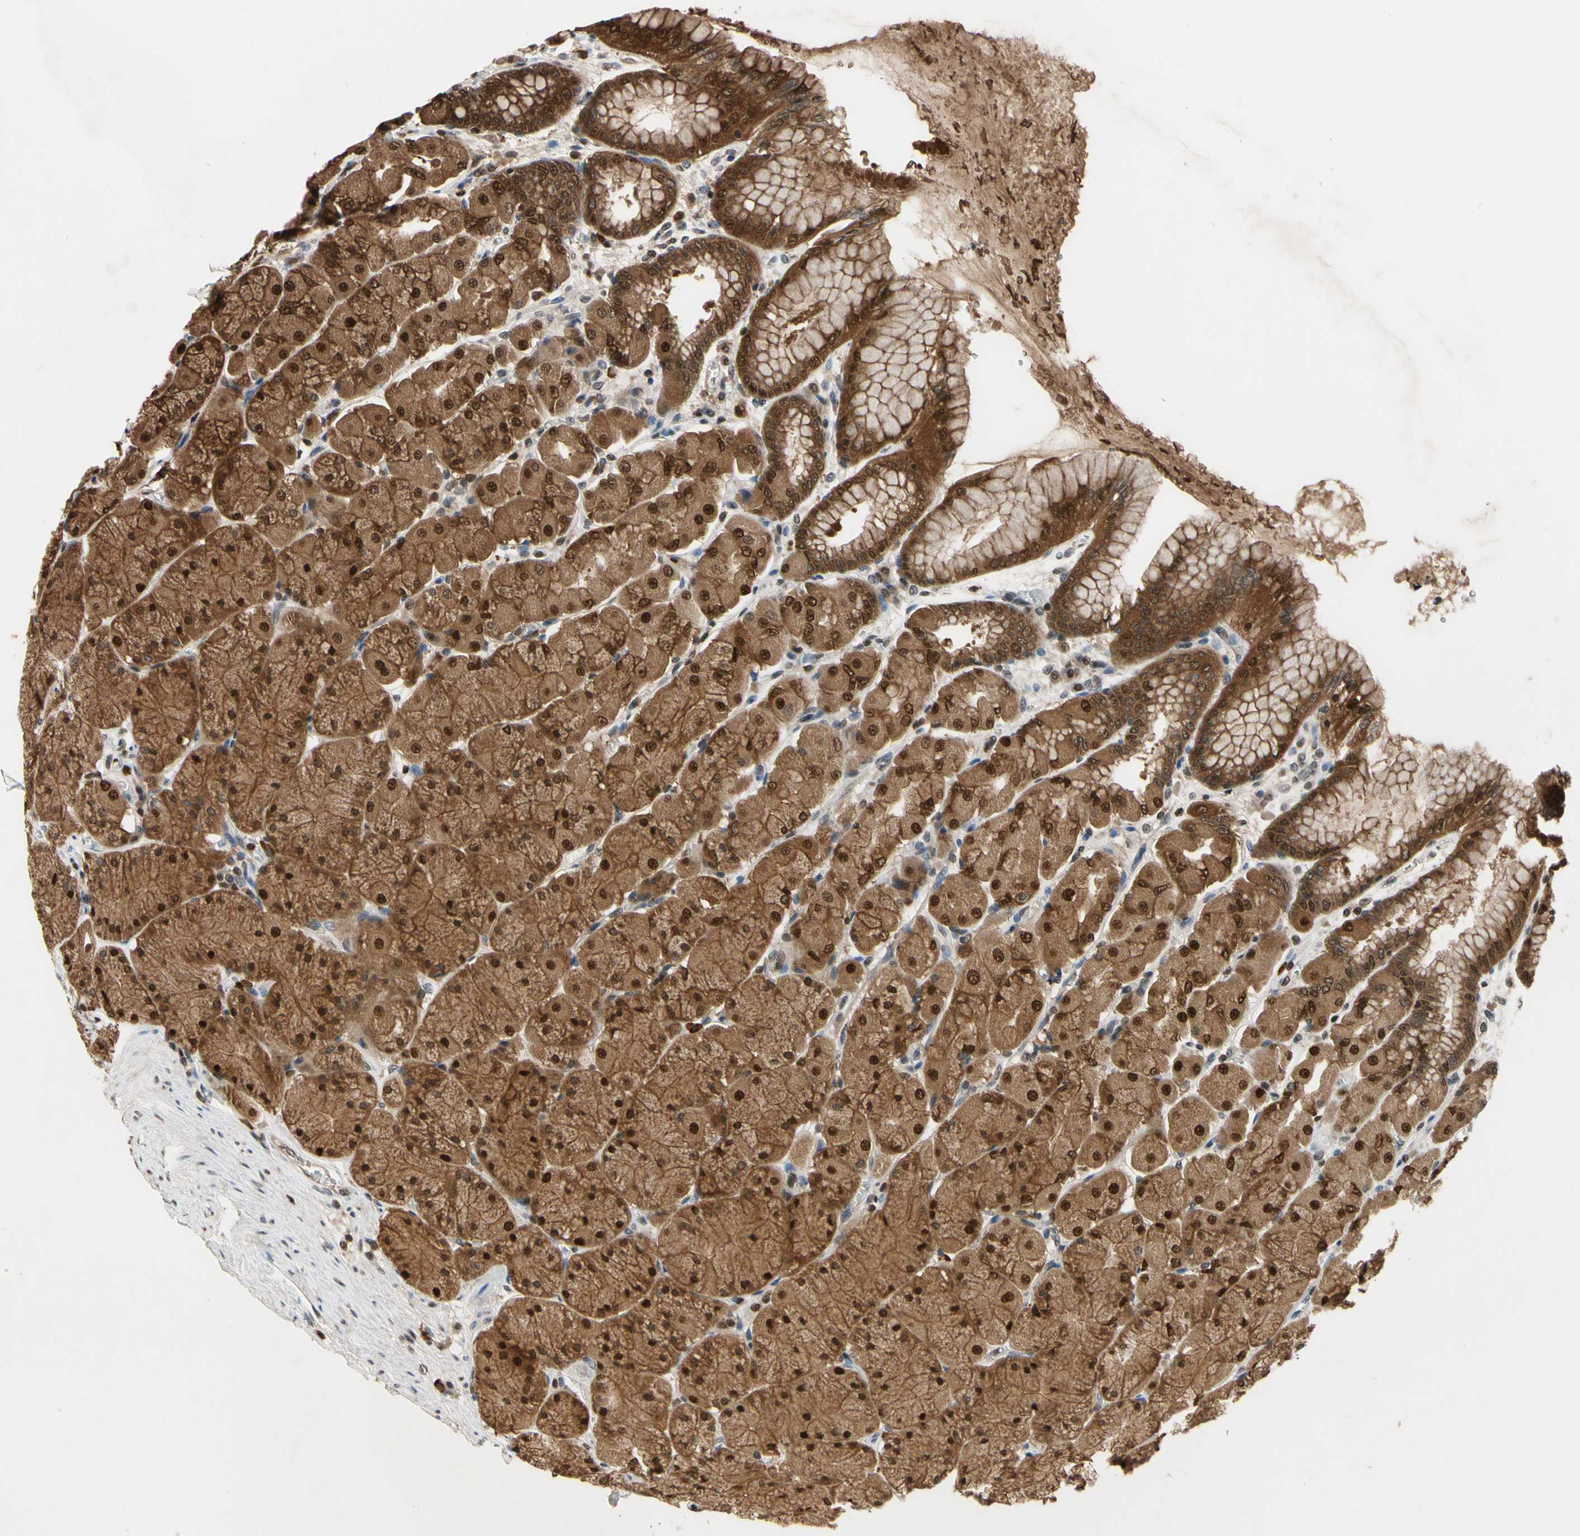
{"staining": {"intensity": "strong", "quantity": ">75%", "location": "cytoplasmic/membranous,nuclear"}, "tissue": "stomach", "cell_type": "Glandular cells", "image_type": "normal", "snomed": [{"axis": "morphology", "description": "Normal tissue, NOS"}, {"axis": "topography", "description": "Stomach, upper"}], "caption": "Unremarkable stomach was stained to show a protein in brown. There is high levels of strong cytoplasmic/membranous,nuclear positivity in approximately >75% of glandular cells. The protein is stained brown, and the nuclei are stained in blue (DAB (3,3'-diaminobenzidine) IHC with brightfield microscopy, high magnification).", "gene": "GSR", "patient": {"sex": "female", "age": 56}}